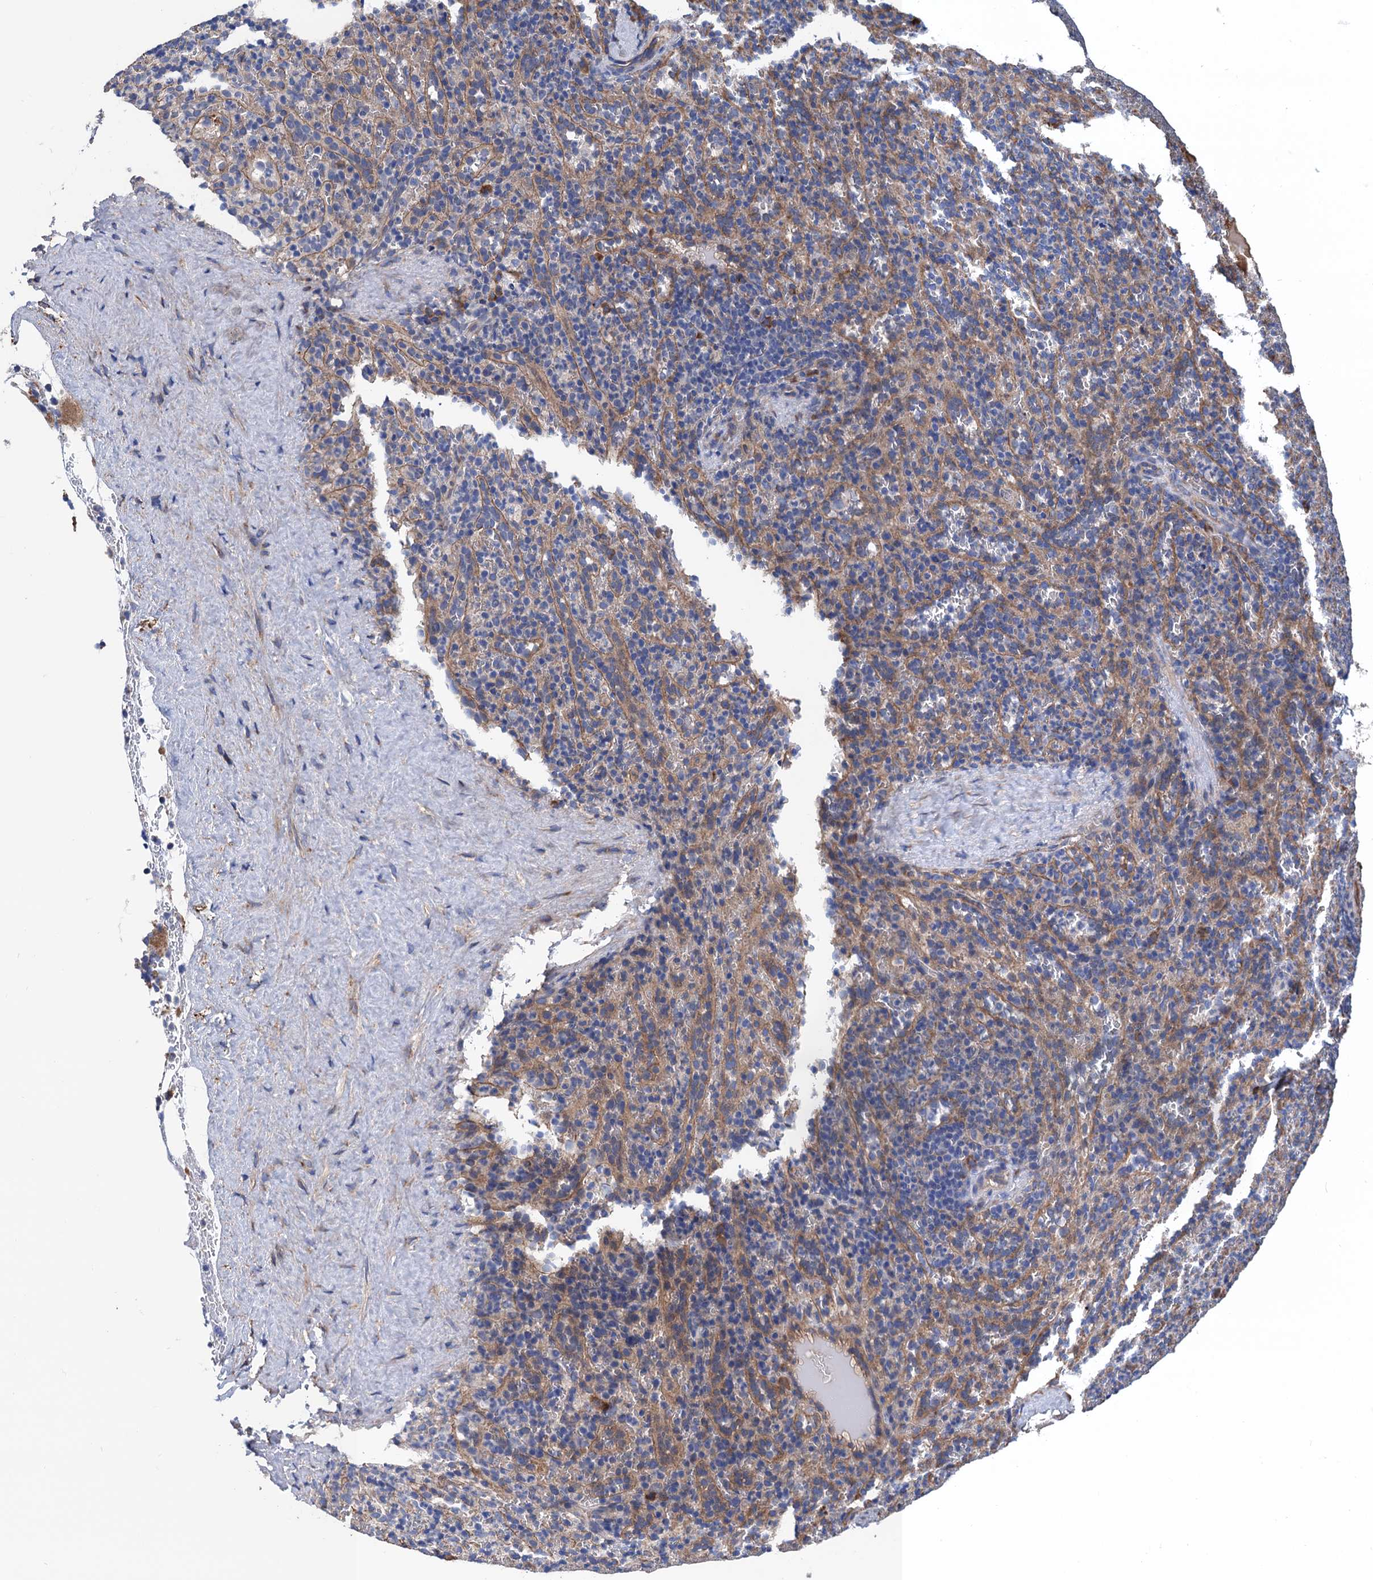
{"staining": {"intensity": "negative", "quantity": "none", "location": "none"}, "tissue": "spleen", "cell_type": "Cells in red pulp", "image_type": "normal", "snomed": [{"axis": "morphology", "description": "Normal tissue, NOS"}, {"axis": "topography", "description": "Spleen"}], "caption": "IHC image of benign spleen stained for a protein (brown), which reveals no positivity in cells in red pulp.", "gene": "CNNM1", "patient": {"sex": "female", "age": 21}}